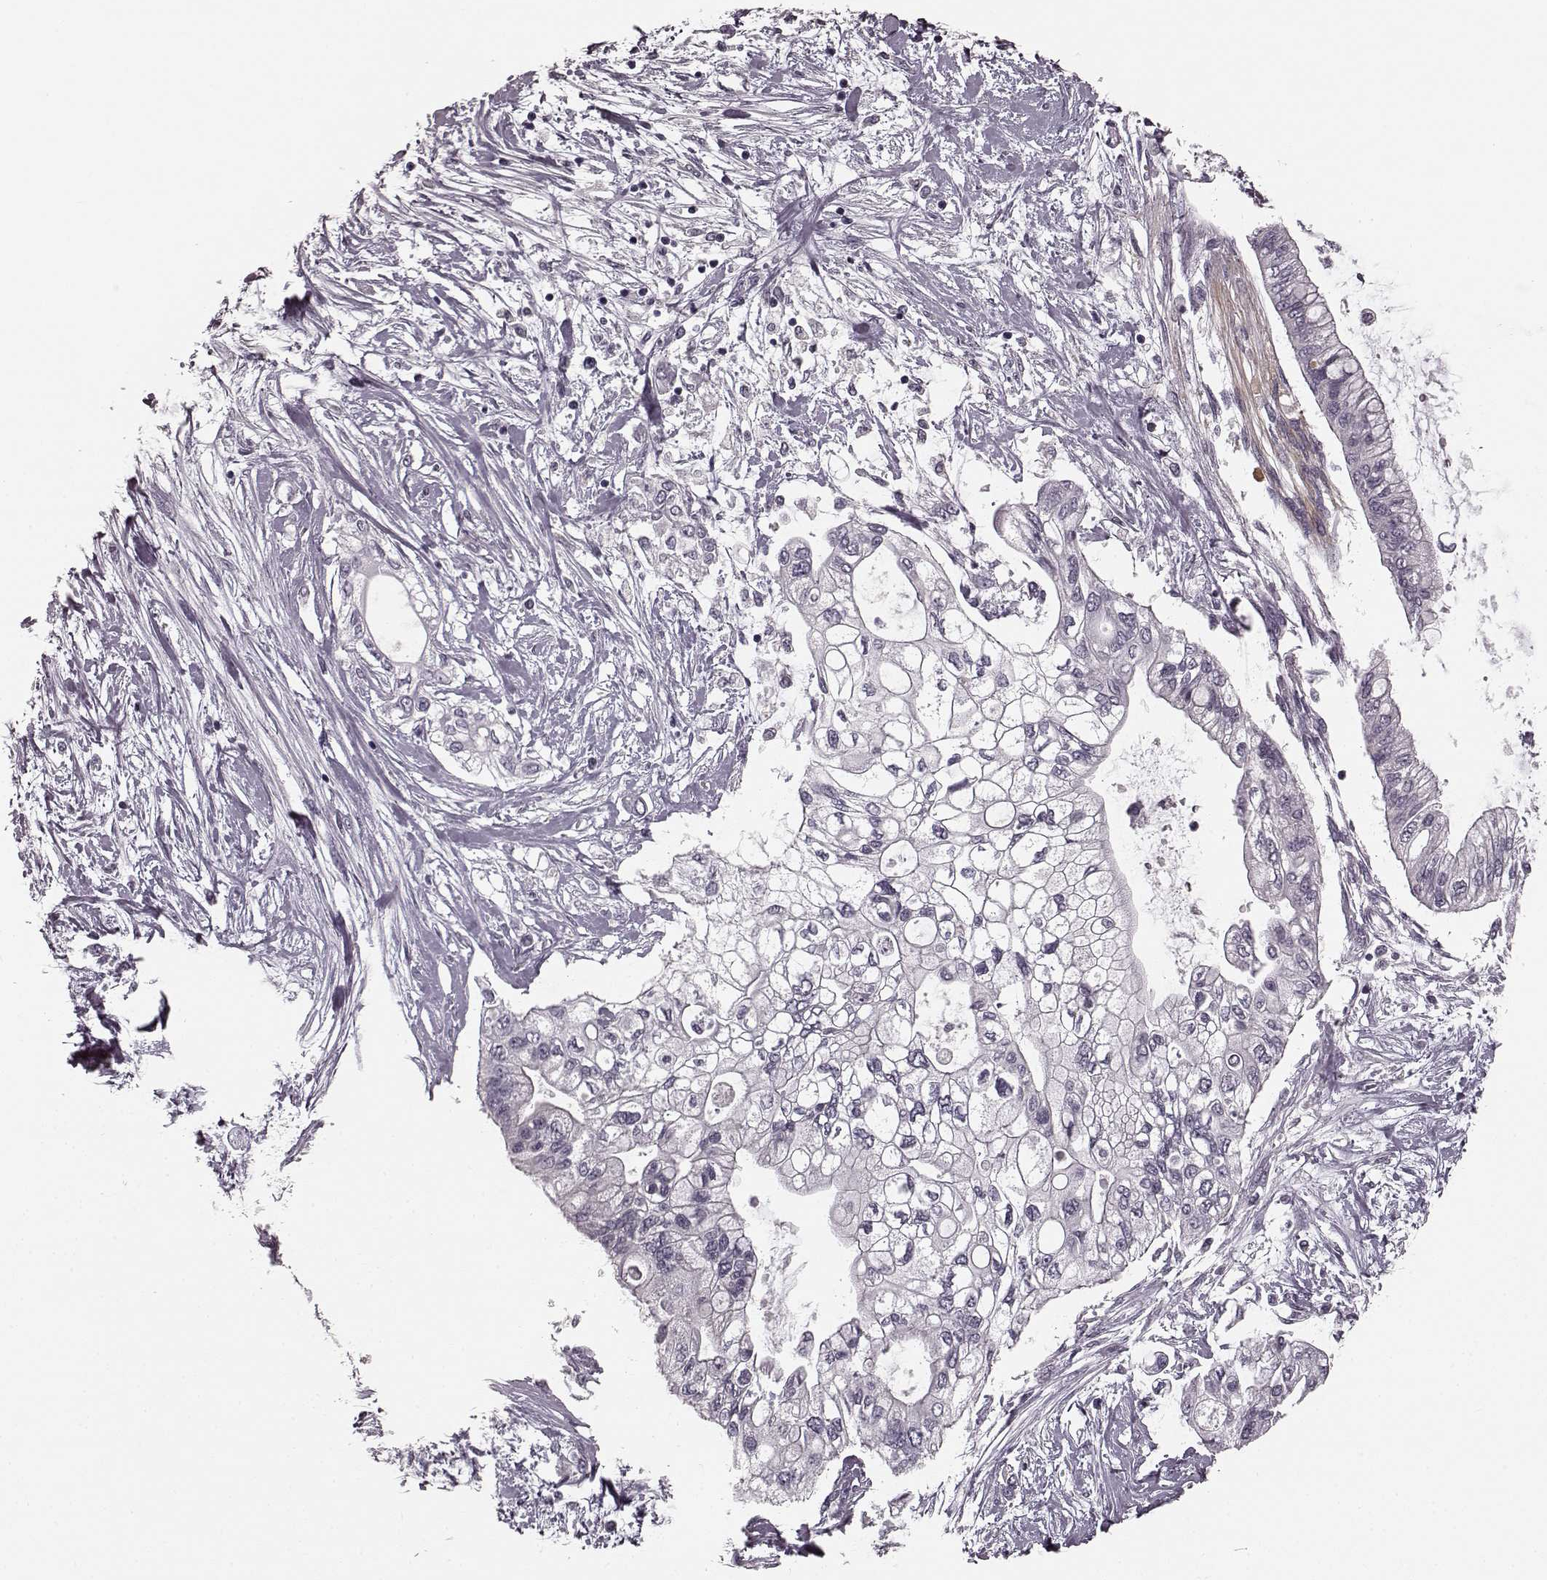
{"staining": {"intensity": "negative", "quantity": "none", "location": "none"}, "tissue": "pancreatic cancer", "cell_type": "Tumor cells", "image_type": "cancer", "snomed": [{"axis": "morphology", "description": "Adenocarcinoma, NOS"}, {"axis": "topography", "description": "Pancreas"}], "caption": "Immunohistochemical staining of human pancreatic cancer (adenocarcinoma) exhibits no significant expression in tumor cells.", "gene": "PRKCE", "patient": {"sex": "female", "age": 77}}